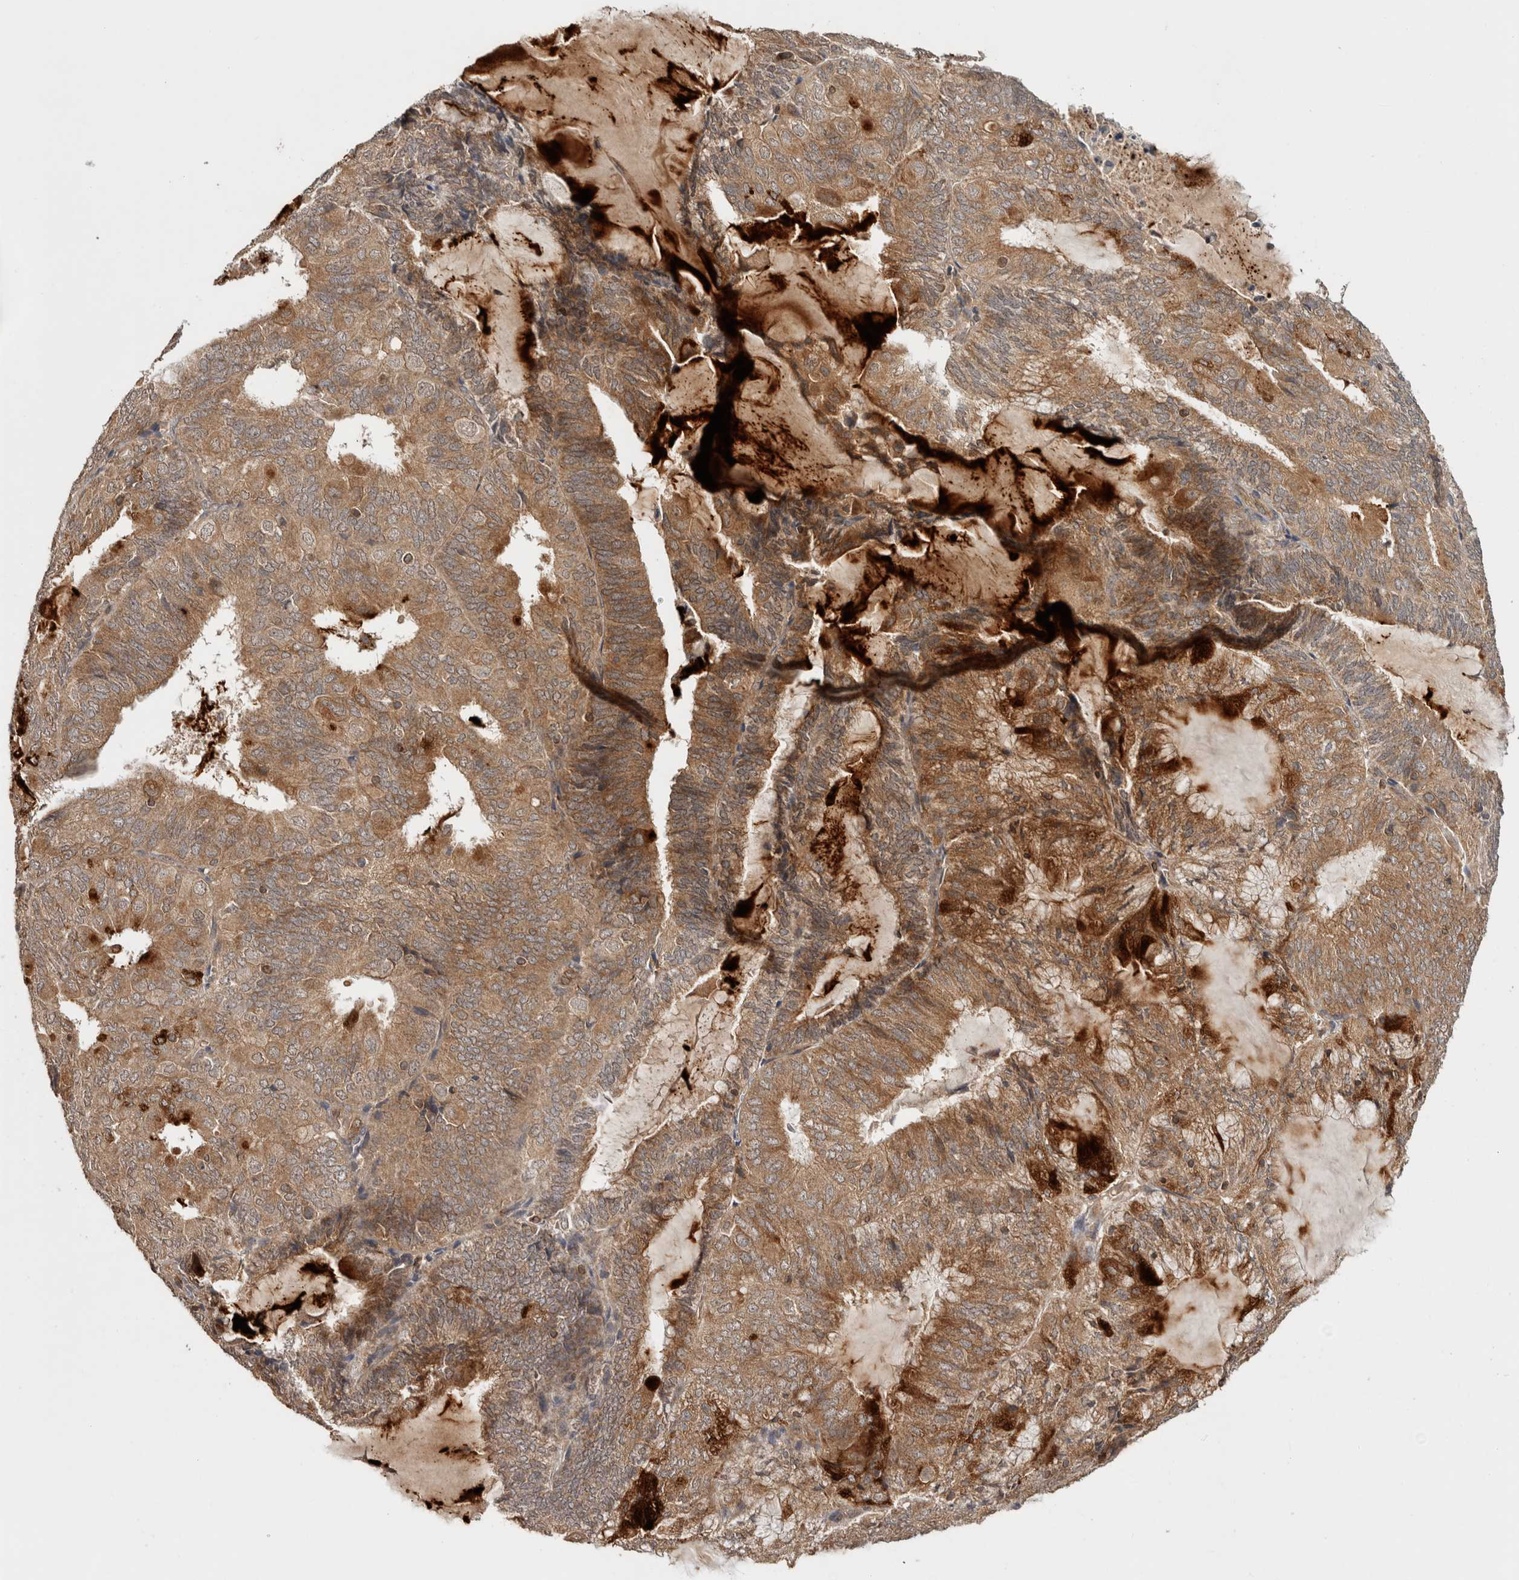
{"staining": {"intensity": "moderate", "quantity": ">75%", "location": "cytoplasmic/membranous"}, "tissue": "endometrial cancer", "cell_type": "Tumor cells", "image_type": "cancer", "snomed": [{"axis": "morphology", "description": "Adenocarcinoma, NOS"}, {"axis": "topography", "description": "Endometrium"}], "caption": "DAB immunohistochemical staining of human adenocarcinoma (endometrial) reveals moderate cytoplasmic/membranous protein expression in about >75% of tumor cells.", "gene": "HMOX2", "patient": {"sex": "female", "age": 81}}